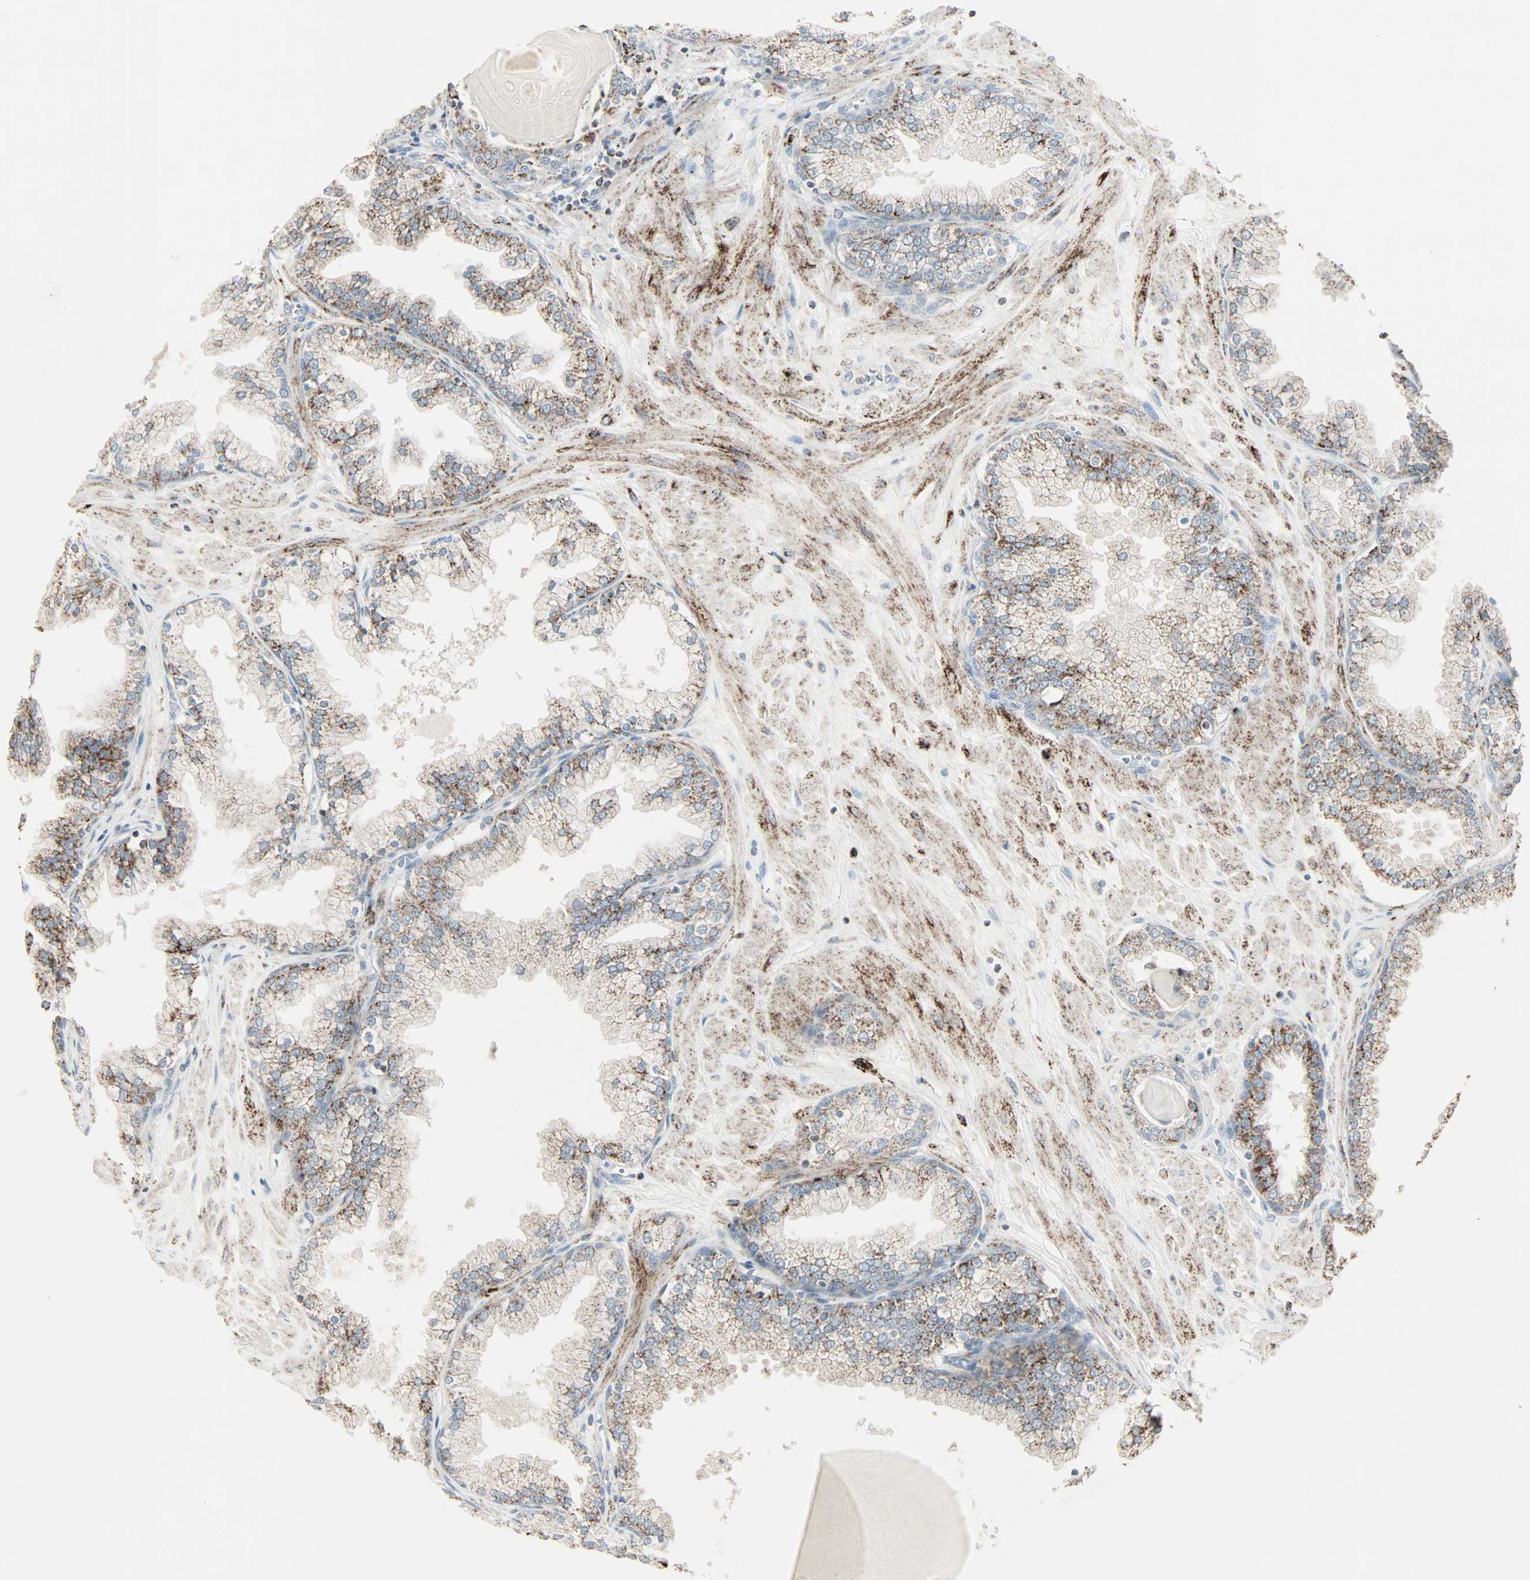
{"staining": {"intensity": "strong", "quantity": ">75%", "location": "cytoplasmic/membranous"}, "tissue": "prostate", "cell_type": "Glandular cells", "image_type": "normal", "snomed": [{"axis": "morphology", "description": "Normal tissue, NOS"}, {"axis": "topography", "description": "Prostate"}], "caption": "Prostate stained with DAB (3,3'-diaminobenzidine) immunohistochemistry exhibits high levels of strong cytoplasmic/membranous expression in approximately >75% of glandular cells. (IHC, brightfield microscopy, high magnification).", "gene": "IDH2", "patient": {"sex": "male", "age": 51}}